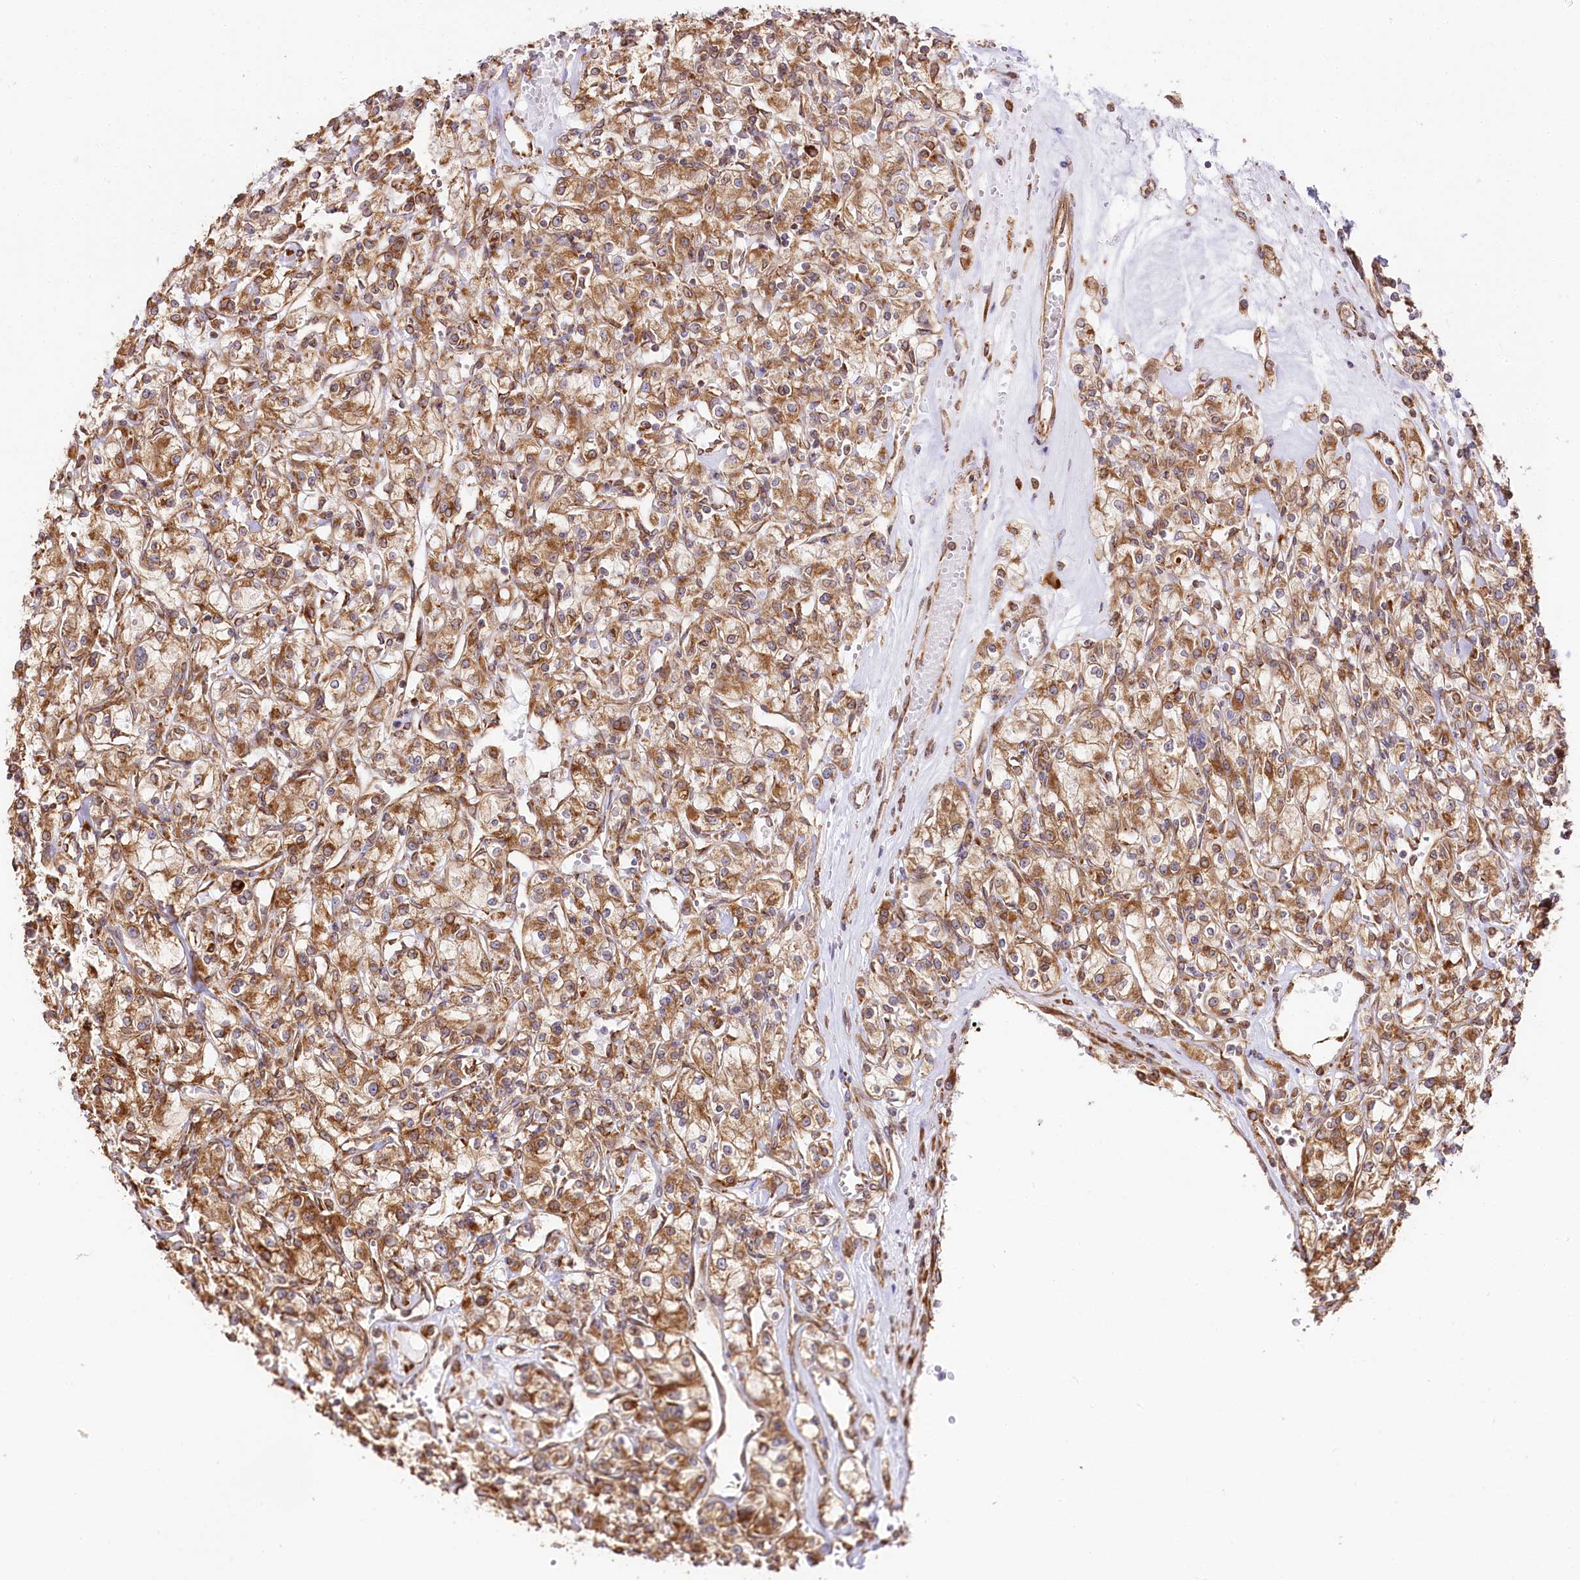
{"staining": {"intensity": "moderate", "quantity": ">75%", "location": "cytoplasmic/membranous"}, "tissue": "renal cancer", "cell_type": "Tumor cells", "image_type": "cancer", "snomed": [{"axis": "morphology", "description": "Adenocarcinoma, NOS"}, {"axis": "topography", "description": "Kidney"}], "caption": "Renal adenocarcinoma stained with IHC demonstrates moderate cytoplasmic/membranous expression in about >75% of tumor cells. The staining is performed using DAB brown chromogen to label protein expression. The nuclei are counter-stained blue using hematoxylin.", "gene": "CNPY2", "patient": {"sex": "female", "age": 59}}